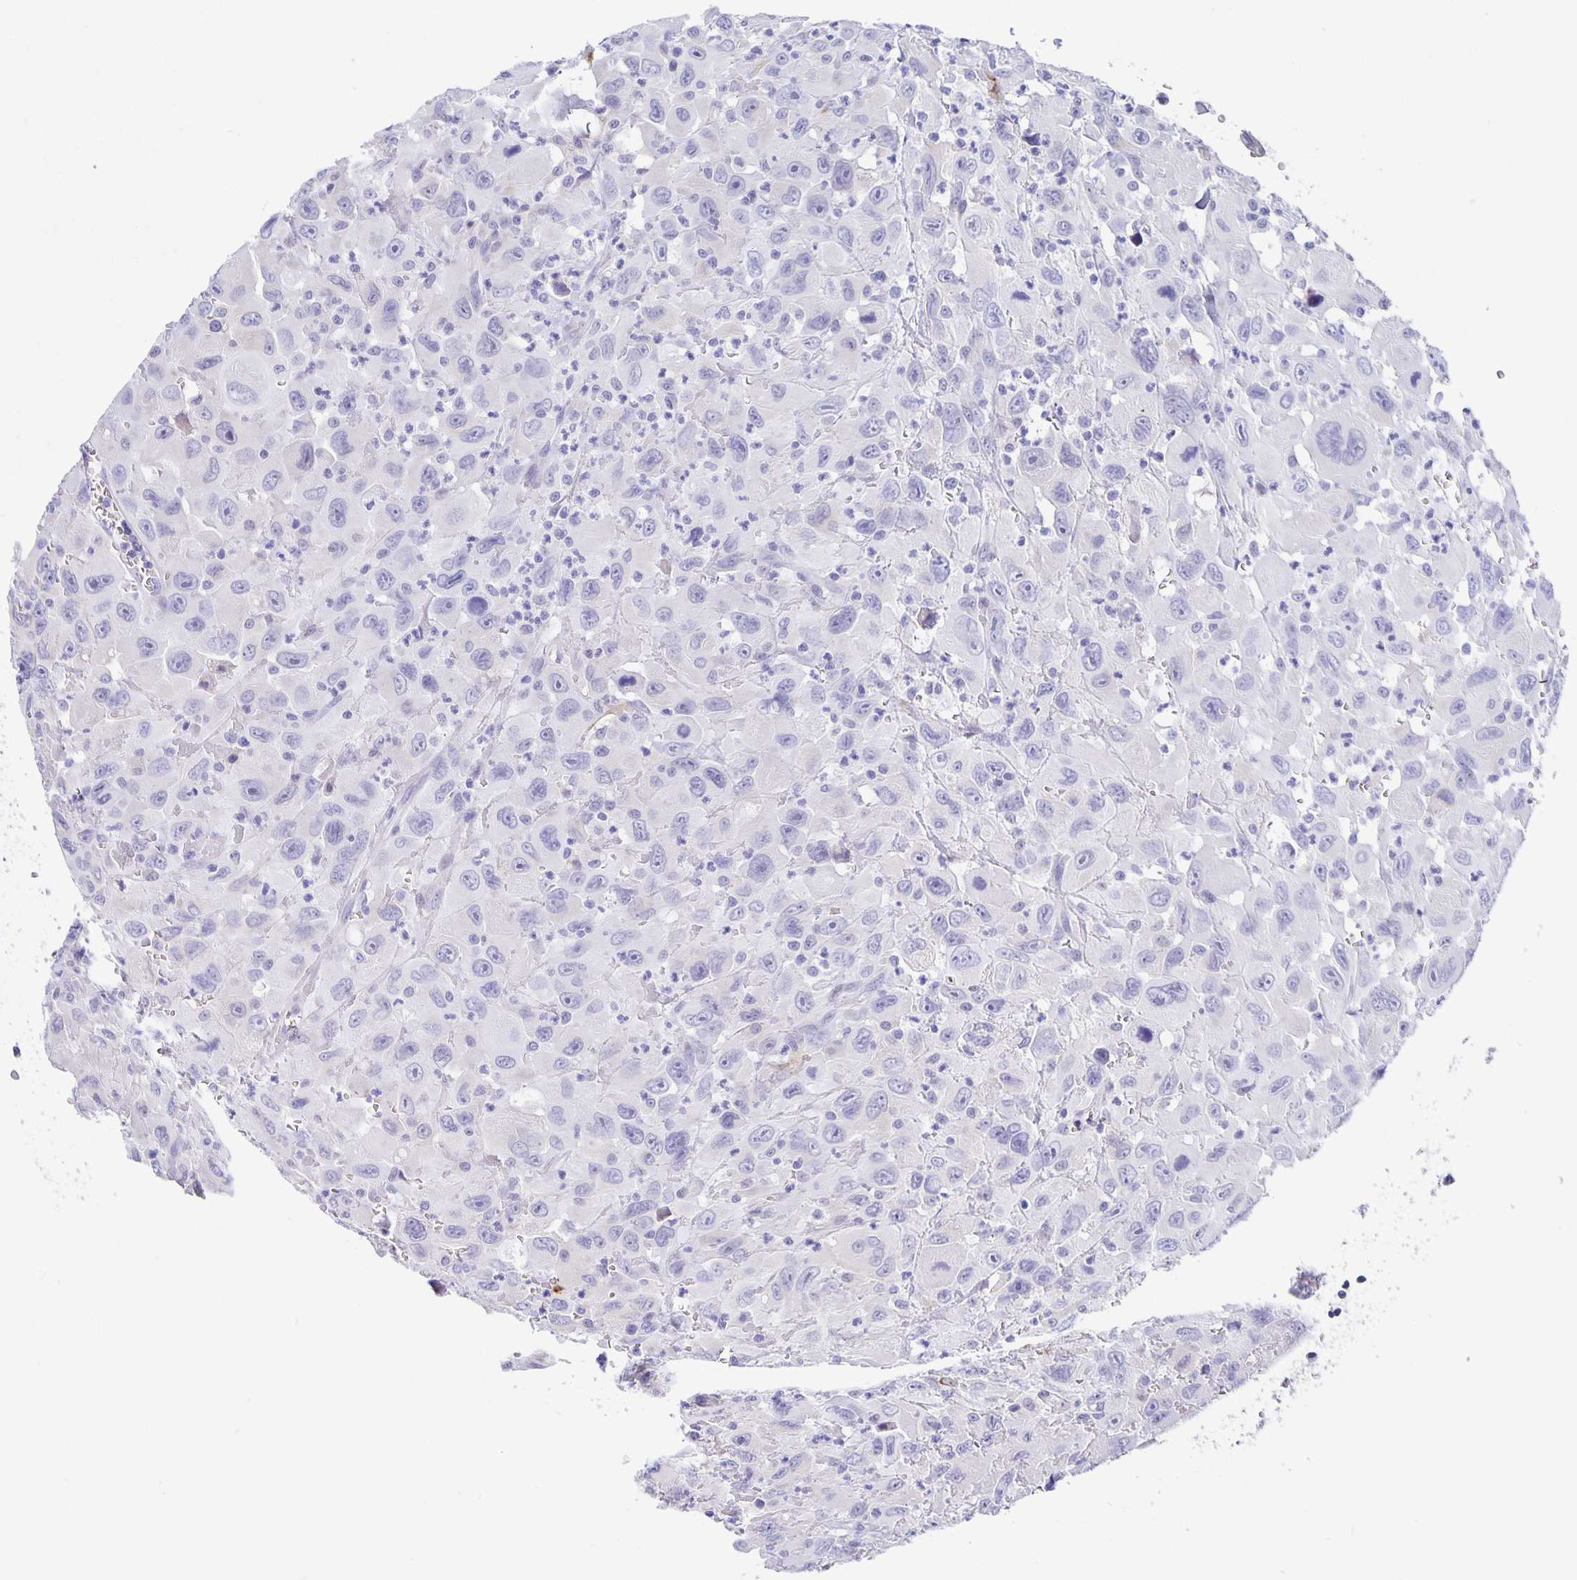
{"staining": {"intensity": "negative", "quantity": "none", "location": "none"}, "tissue": "head and neck cancer", "cell_type": "Tumor cells", "image_type": "cancer", "snomed": [{"axis": "morphology", "description": "Squamous cell carcinoma, NOS"}, {"axis": "morphology", "description": "Squamous cell carcinoma, metastatic, NOS"}, {"axis": "topography", "description": "Oral tissue"}, {"axis": "topography", "description": "Head-Neck"}], "caption": "High magnification brightfield microscopy of head and neck cancer (metastatic squamous cell carcinoma) stained with DAB (3,3'-diaminobenzidine) (brown) and counterstained with hematoxylin (blue): tumor cells show no significant staining.", "gene": "ERMN", "patient": {"sex": "female", "age": 85}}